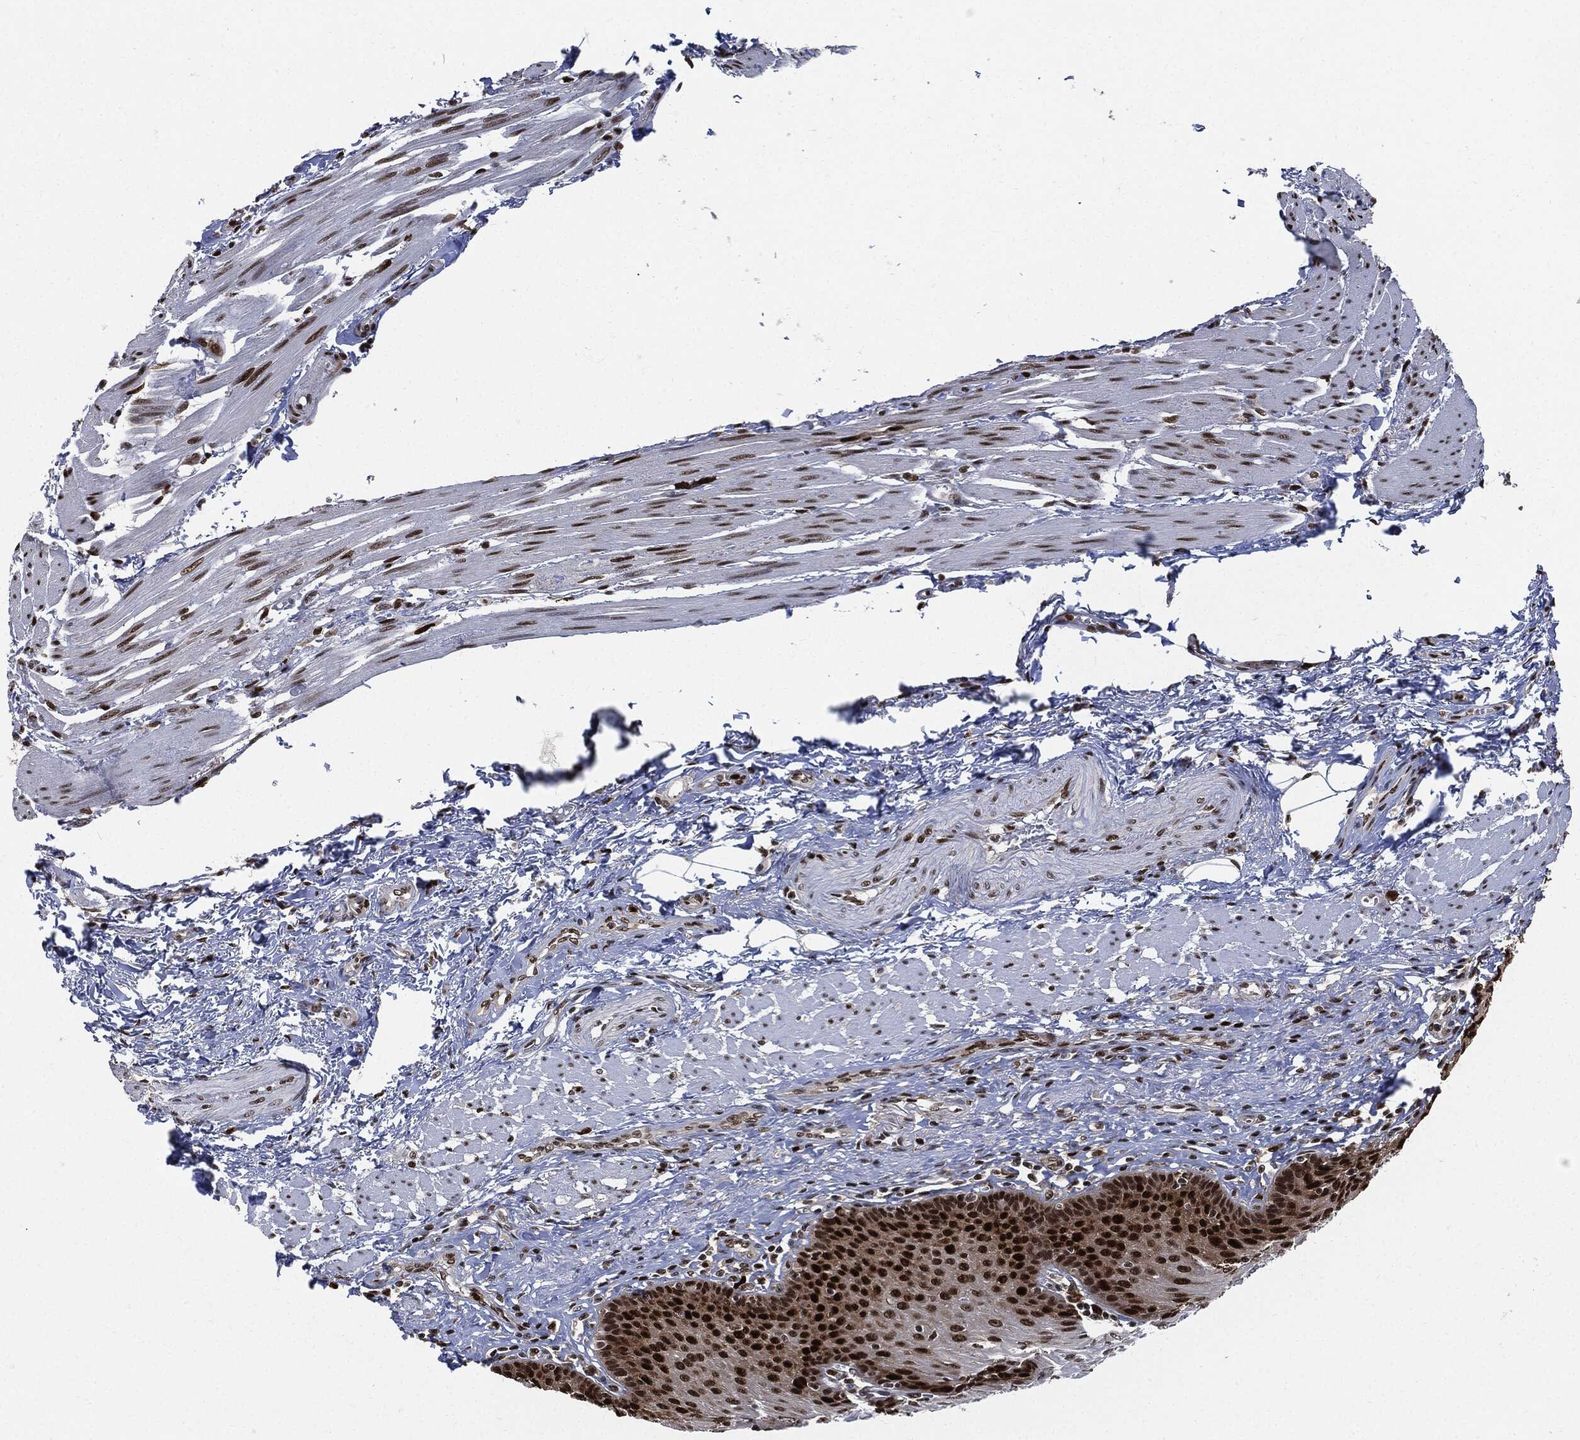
{"staining": {"intensity": "strong", "quantity": ">75%", "location": "nuclear"}, "tissue": "esophagus", "cell_type": "Squamous epithelial cells", "image_type": "normal", "snomed": [{"axis": "morphology", "description": "Normal tissue, NOS"}, {"axis": "topography", "description": "Esophagus"}], "caption": "The immunohistochemical stain labels strong nuclear positivity in squamous epithelial cells of unremarkable esophagus.", "gene": "PCNA", "patient": {"sex": "male", "age": 58}}